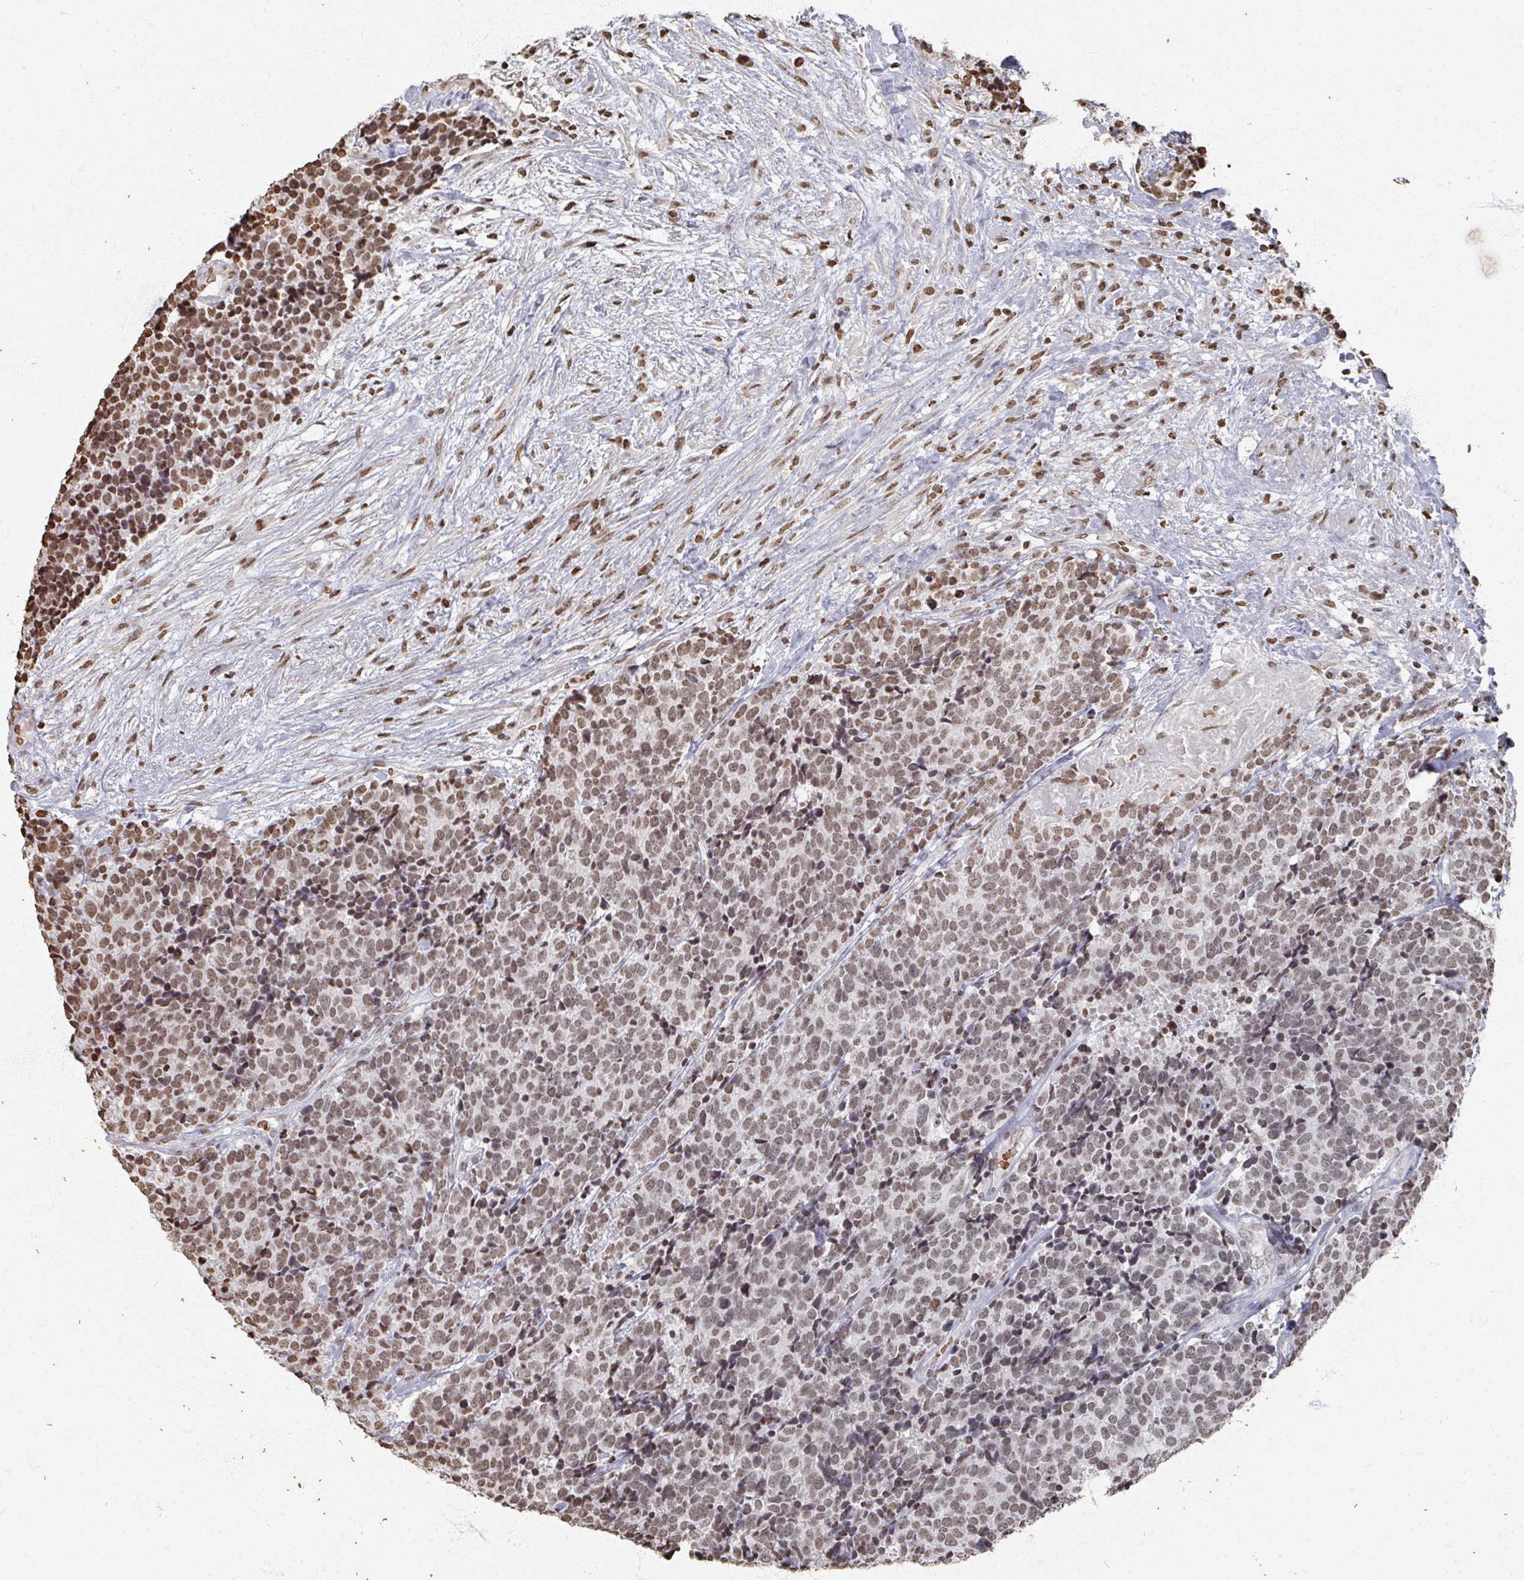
{"staining": {"intensity": "moderate", "quantity": ">75%", "location": "nuclear"}, "tissue": "carcinoid", "cell_type": "Tumor cells", "image_type": "cancer", "snomed": [{"axis": "morphology", "description": "Carcinoid, malignant, NOS"}, {"axis": "topography", "description": "Skin"}], "caption": "A brown stain labels moderate nuclear expression of a protein in human malignant carcinoid tumor cells.", "gene": "DCUN1D5", "patient": {"sex": "female", "age": 79}}